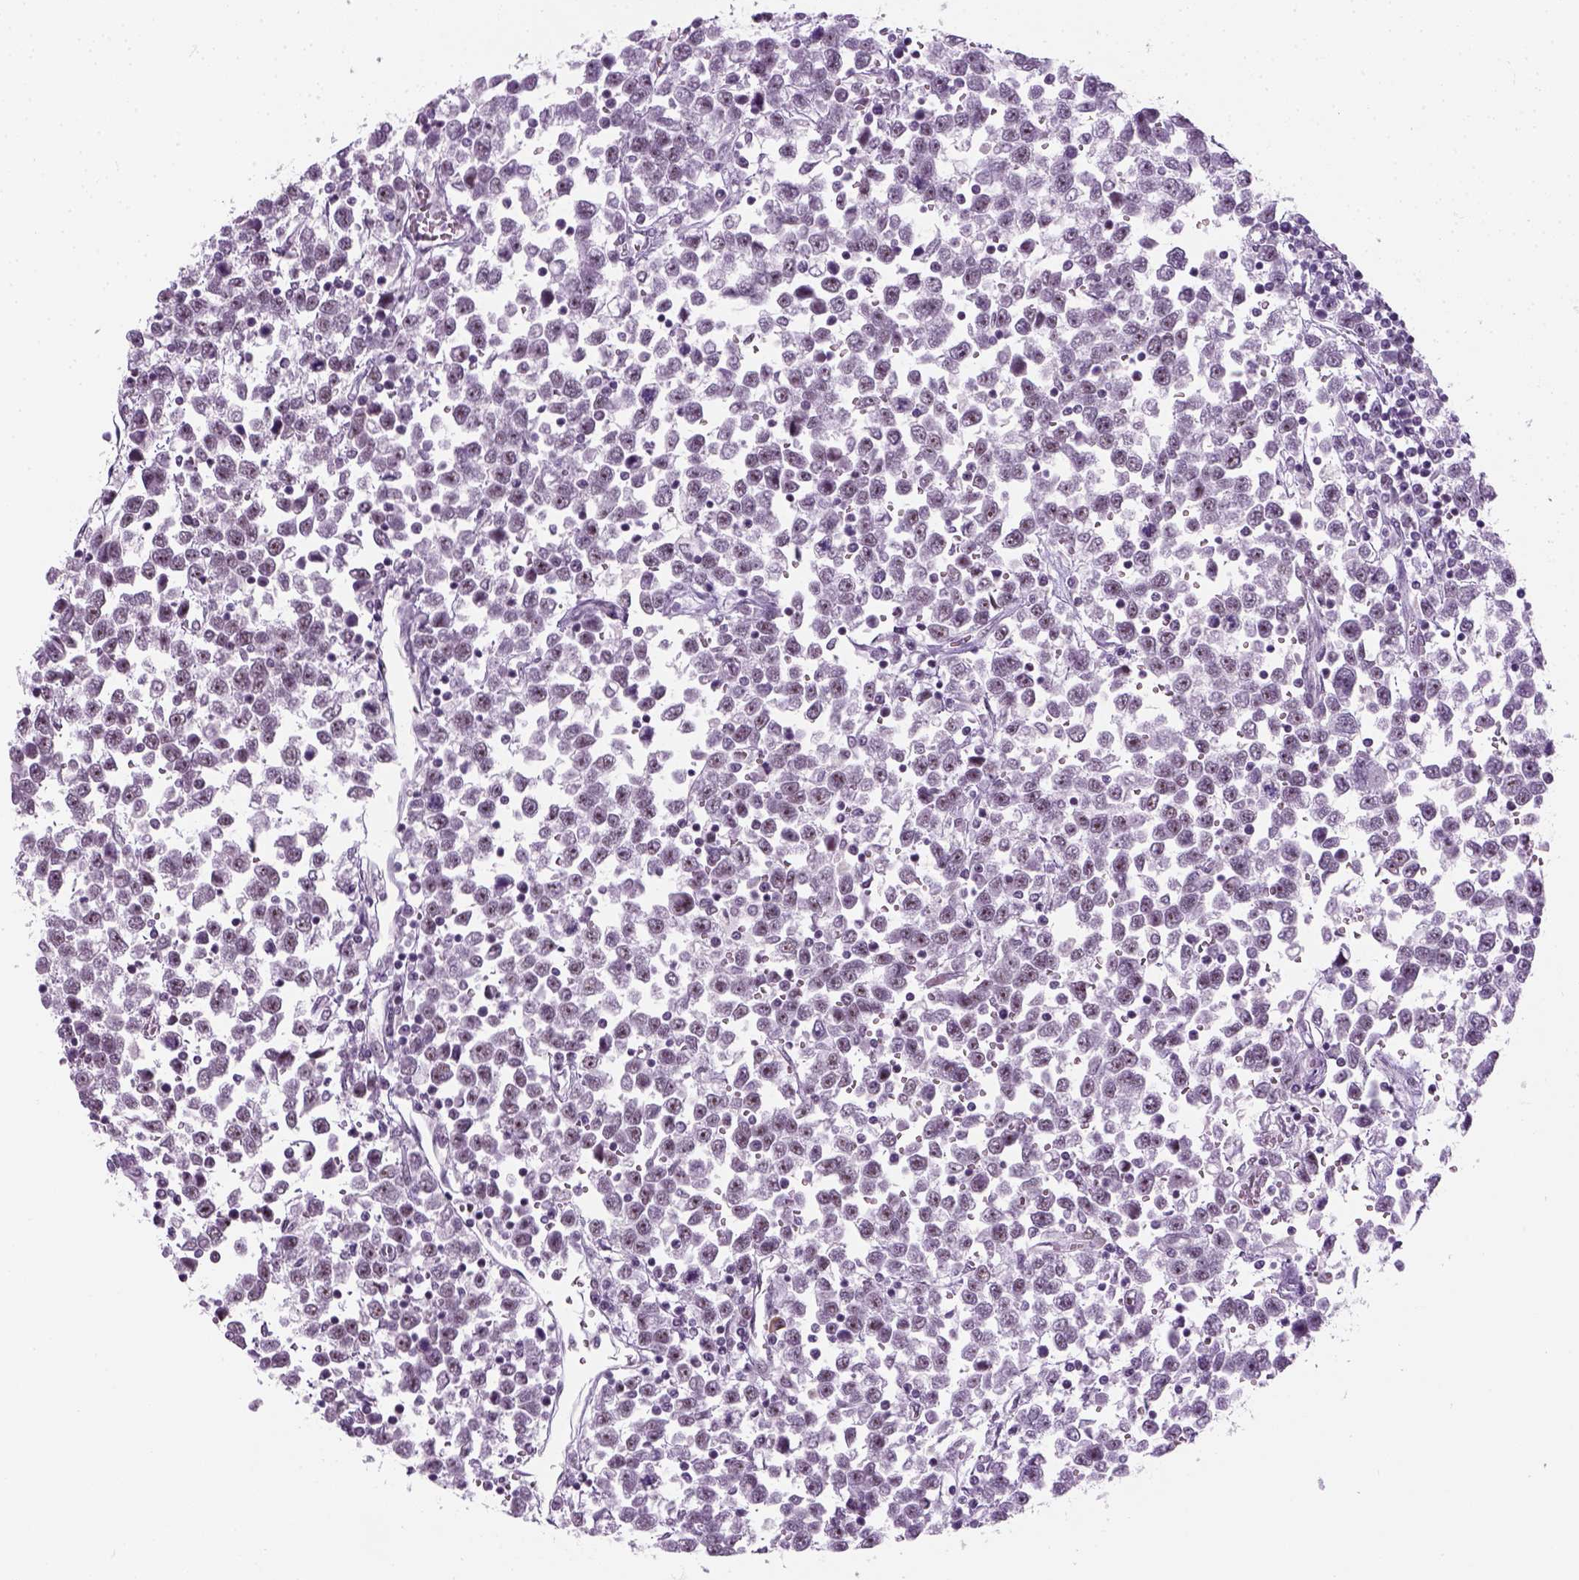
{"staining": {"intensity": "weak", "quantity": "25%-75%", "location": "nuclear"}, "tissue": "testis cancer", "cell_type": "Tumor cells", "image_type": "cancer", "snomed": [{"axis": "morphology", "description": "Seminoma, NOS"}, {"axis": "topography", "description": "Testis"}], "caption": "The micrograph exhibits immunohistochemical staining of testis cancer. There is weak nuclear staining is appreciated in about 25%-75% of tumor cells.", "gene": "ZNF865", "patient": {"sex": "male", "age": 34}}